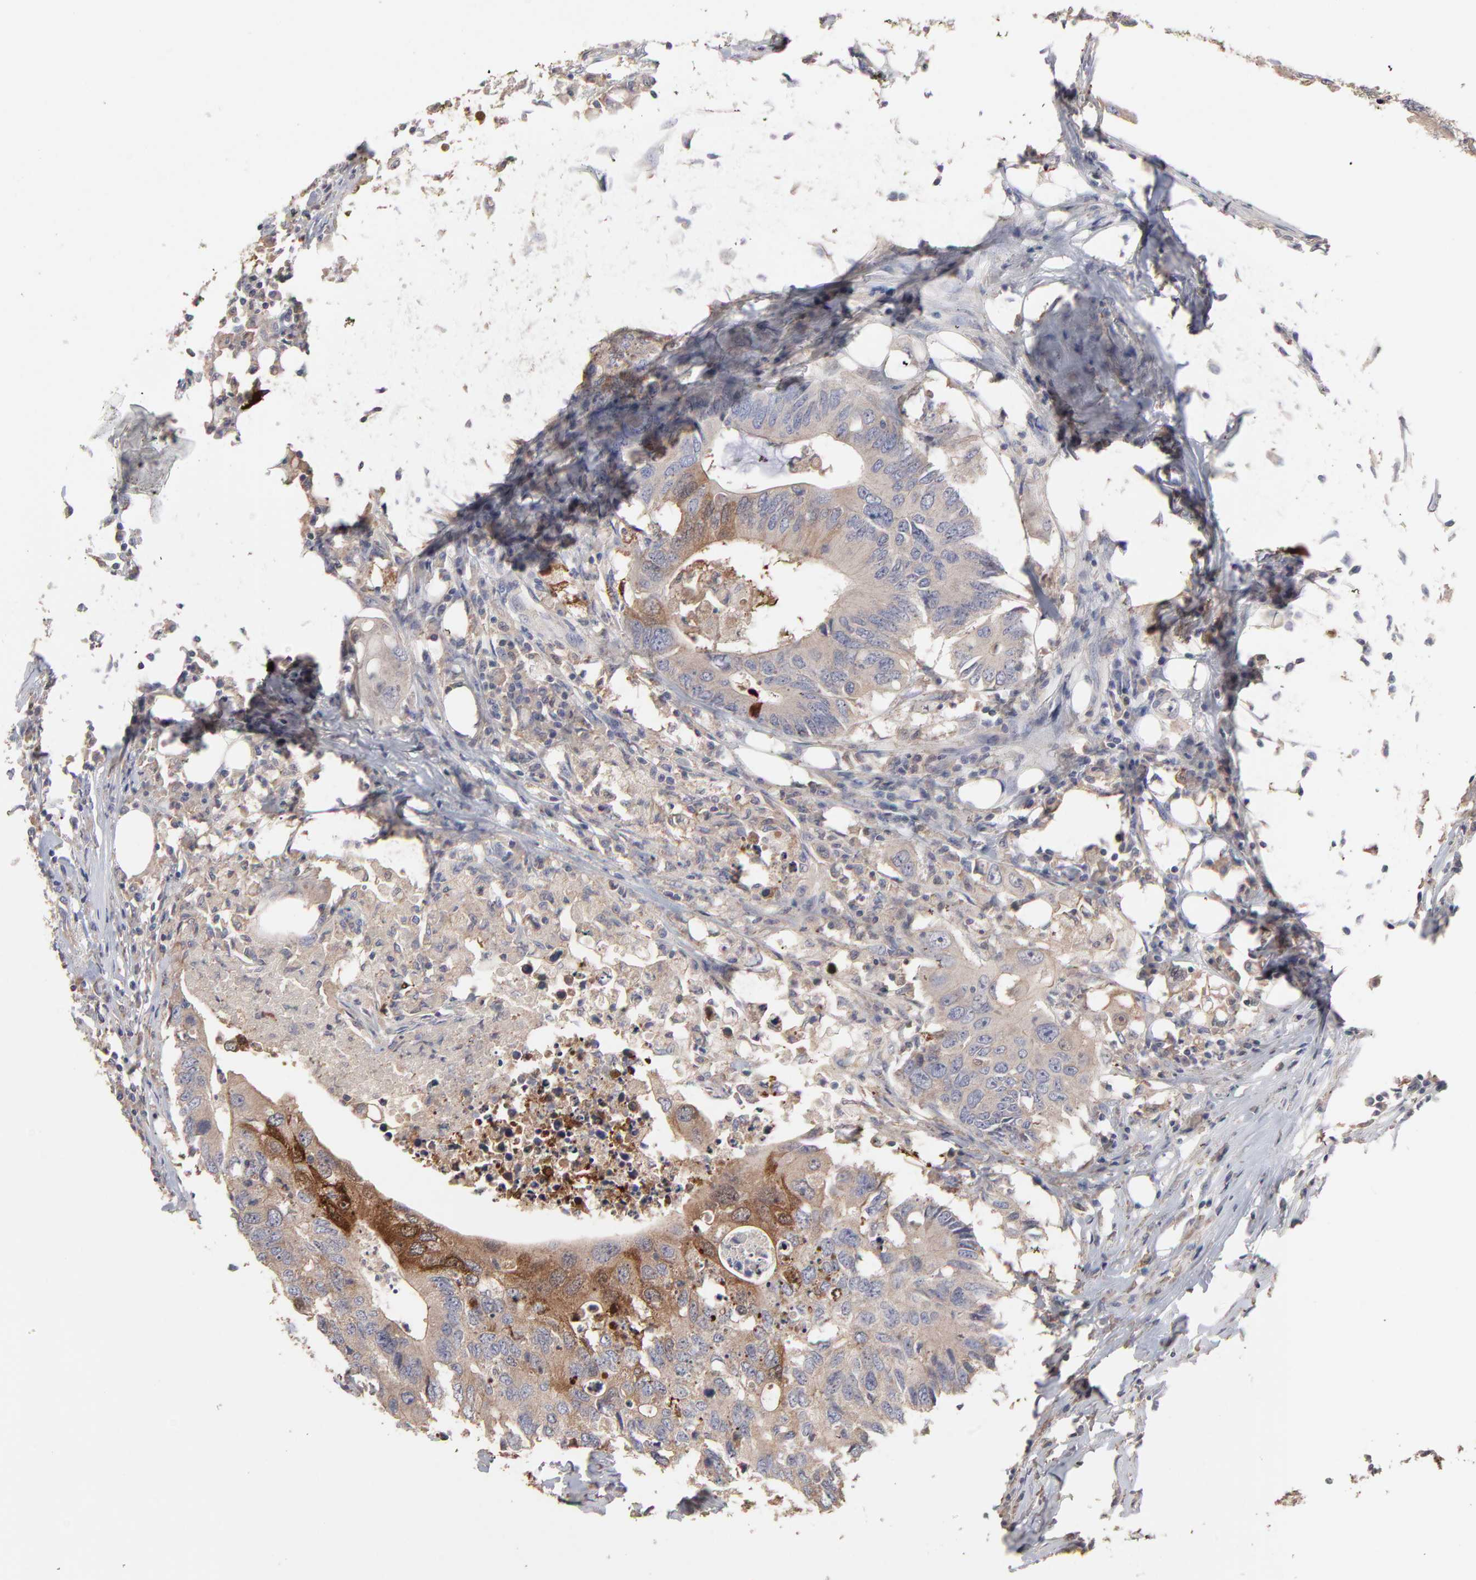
{"staining": {"intensity": "moderate", "quantity": ">75%", "location": "cytoplasmic/membranous"}, "tissue": "colorectal cancer", "cell_type": "Tumor cells", "image_type": "cancer", "snomed": [{"axis": "morphology", "description": "Adenocarcinoma, NOS"}, {"axis": "topography", "description": "Colon"}], "caption": "Immunohistochemistry (IHC) image of neoplastic tissue: human colorectal adenocarcinoma stained using immunohistochemistry (IHC) reveals medium levels of moderate protein expression localized specifically in the cytoplasmic/membranous of tumor cells, appearing as a cytoplasmic/membranous brown color.", "gene": "TANGO2", "patient": {"sex": "male", "age": 71}}